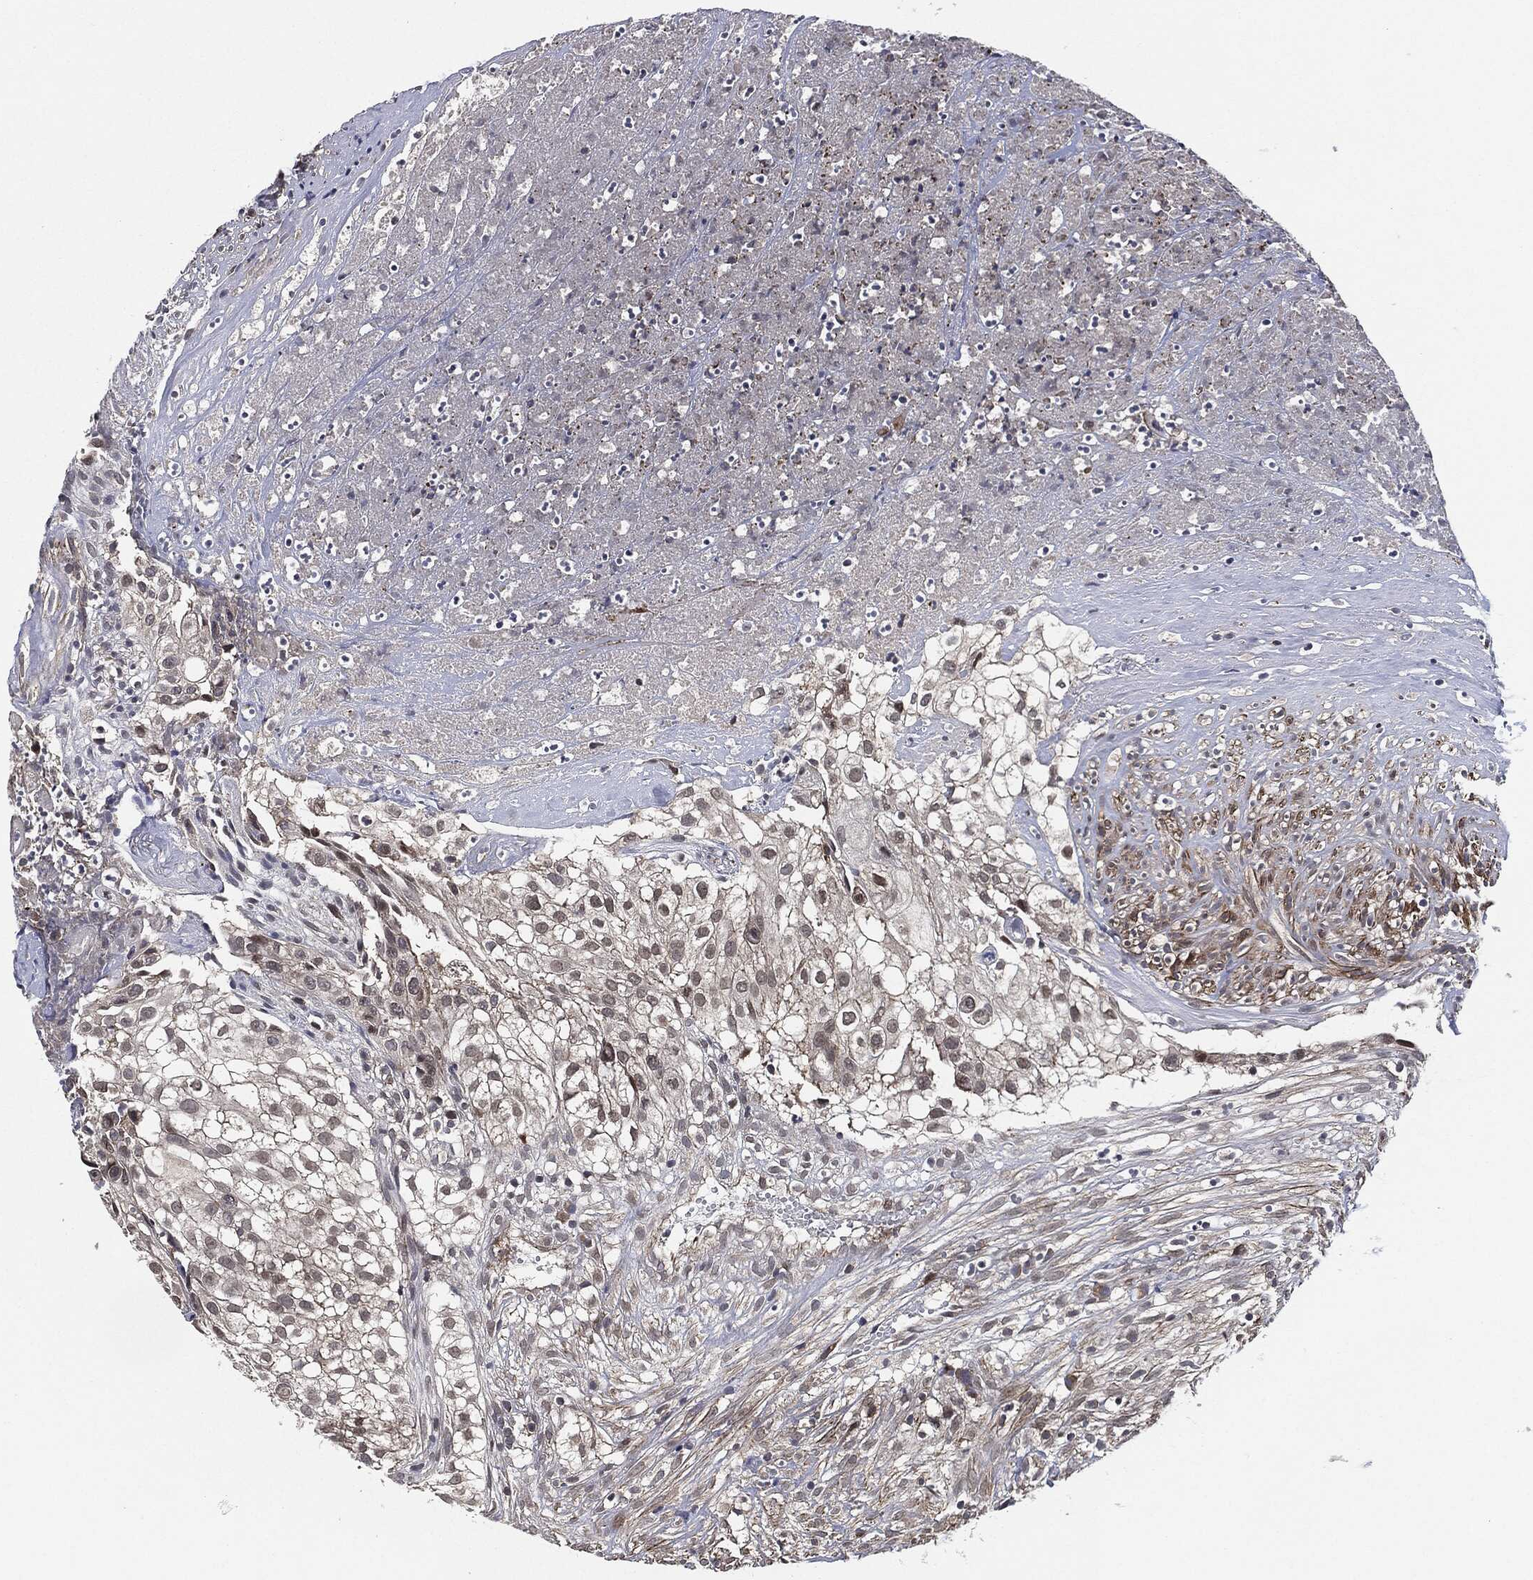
{"staining": {"intensity": "negative", "quantity": "none", "location": "none"}, "tissue": "urothelial cancer", "cell_type": "Tumor cells", "image_type": "cancer", "snomed": [{"axis": "morphology", "description": "Urothelial carcinoma, High grade"}, {"axis": "topography", "description": "Urinary bladder"}], "caption": "Urothelial carcinoma (high-grade) was stained to show a protein in brown. There is no significant positivity in tumor cells.", "gene": "UBR1", "patient": {"sex": "female", "age": 79}}